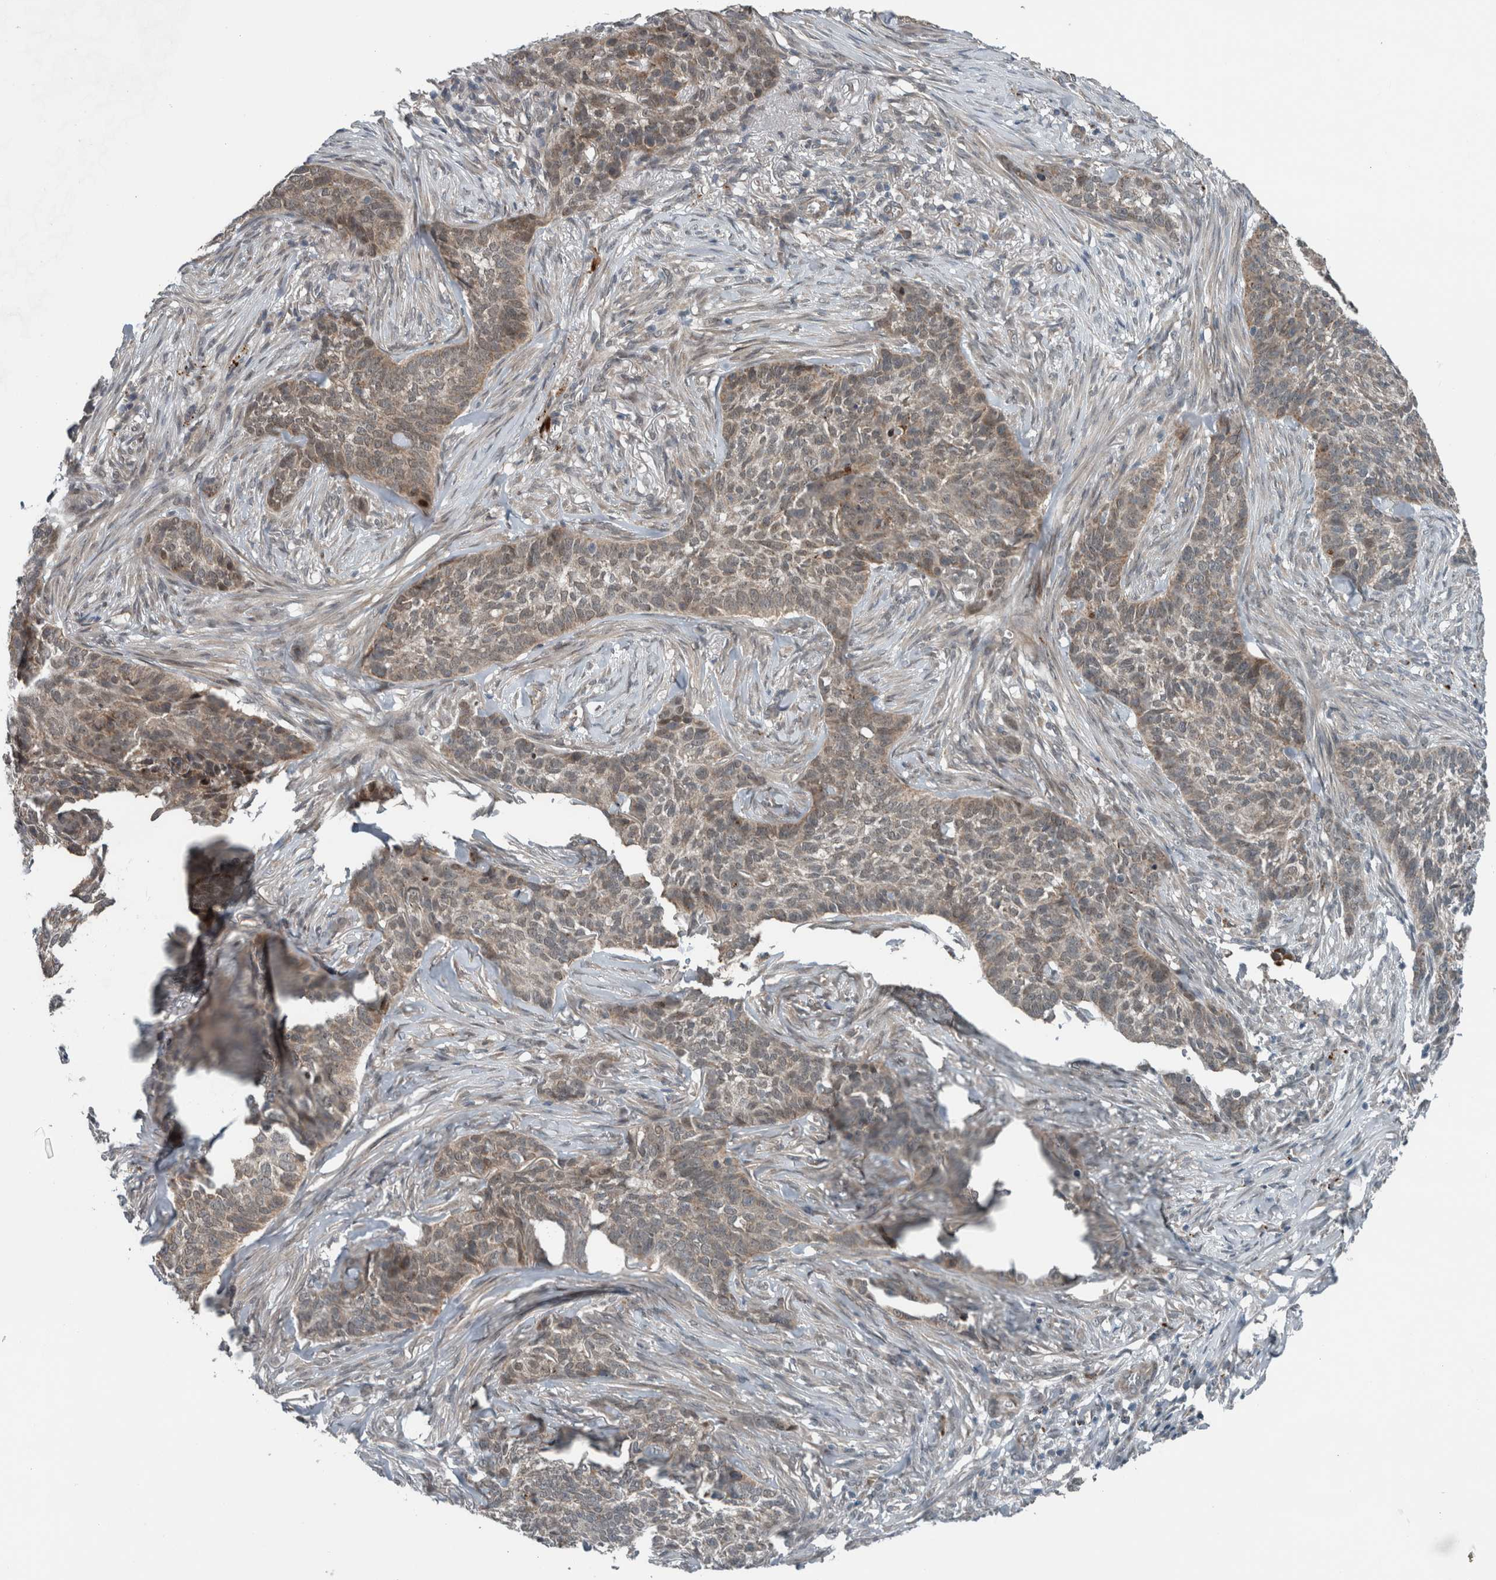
{"staining": {"intensity": "negative", "quantity": "none", "location": "none"}, "tissue": "skin cancer", "cell_type": "Tumor cells", "image_type": "cancer", "snomed": [{"axis": "morphology", "description": "Basal cell carcinoma"}, {"axis": "topography", "description": "Skin"}], "caption": "High magnification brightfield microscopy of skin cancer stained with DAB (3,3'-diaminobenzidine) (brown) and counterstained with hematoxylin (blue): tumor cells show no significant positivity. Nuclei are stained in blue.", "gene": "GBA2", "patient": {"sex": "male", "age": 85}}